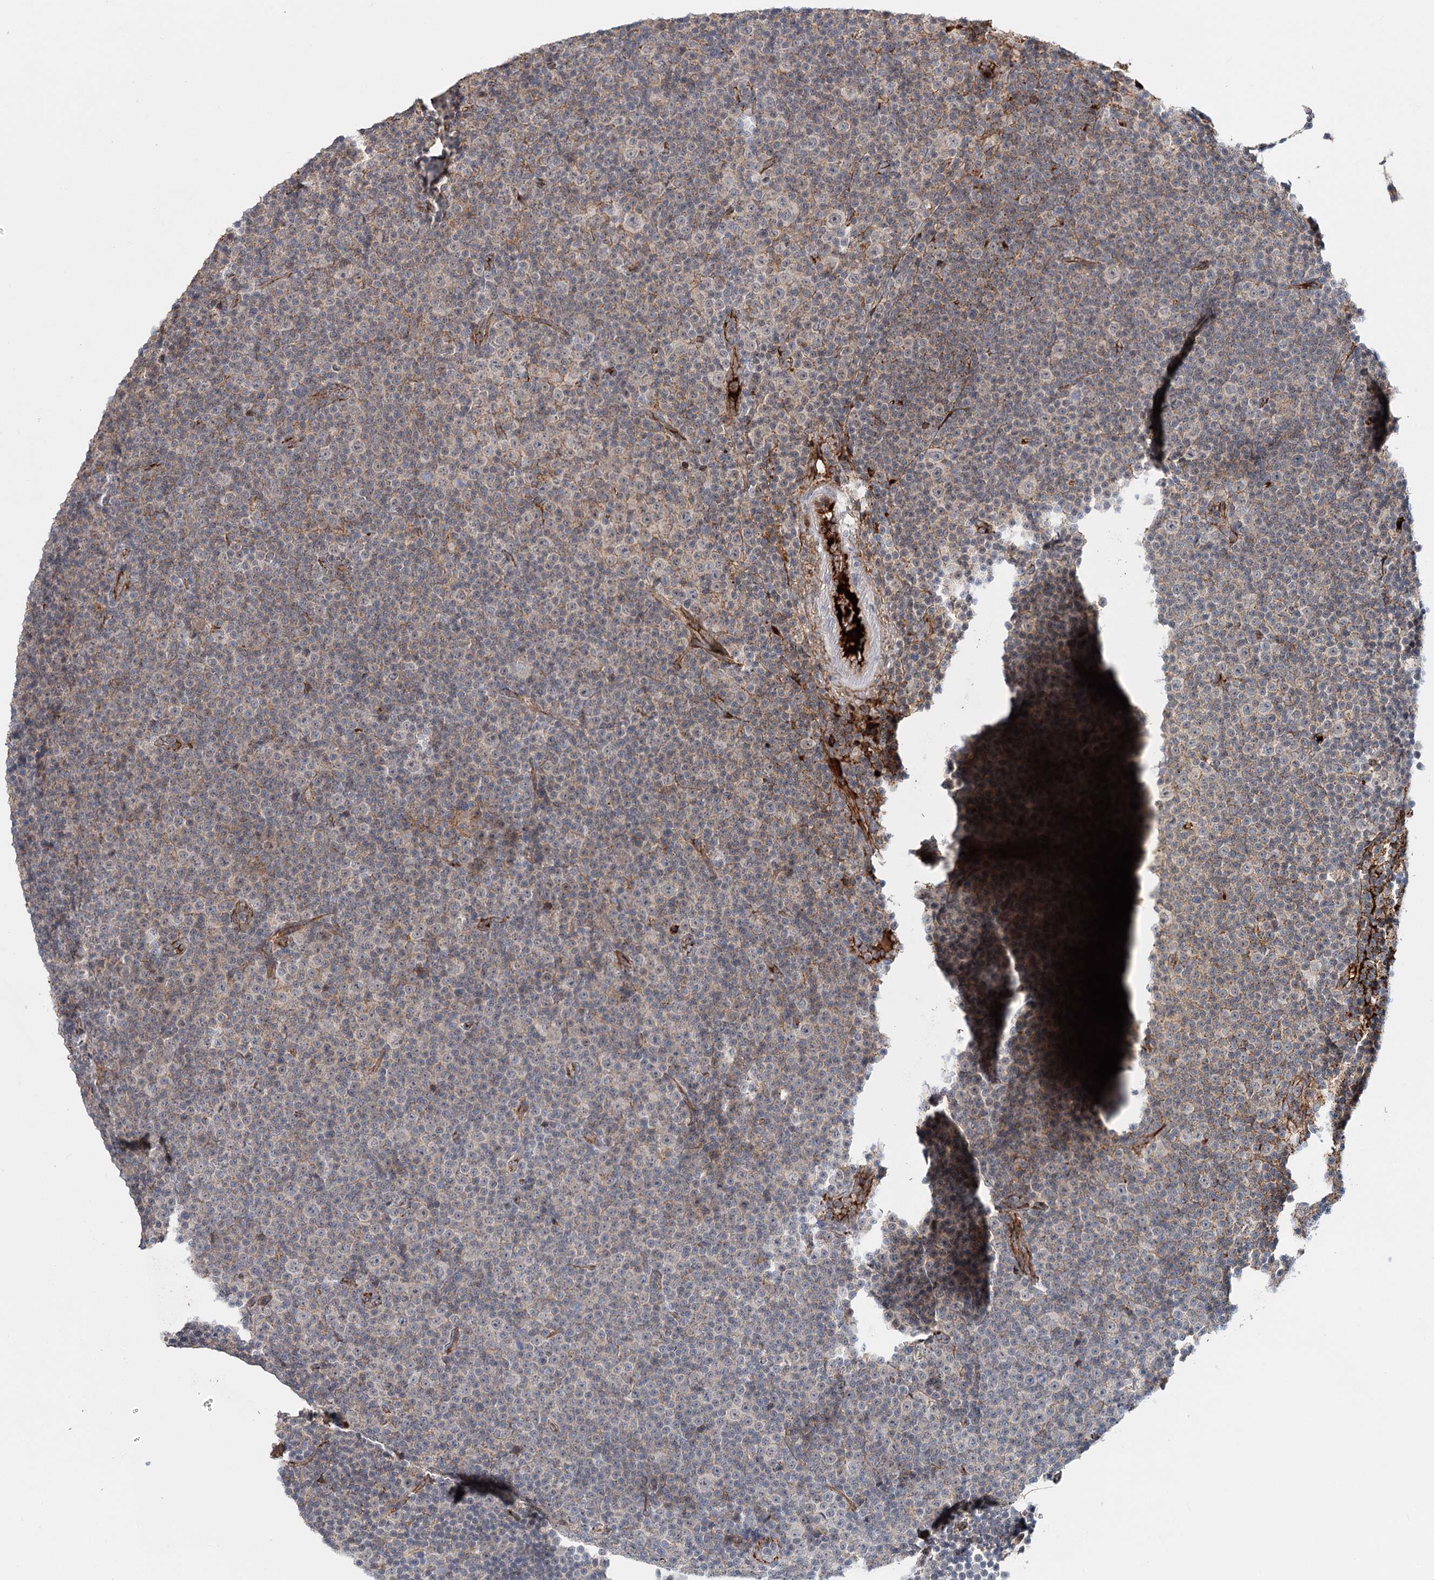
{"staining": {"intensity": "weak", "quantity": "<25%", "location": "cytoplasmic/membranous"}, "tissue": "lymphoma", "cell_type": "Tumor cells", "image_type": "cancer", "snomed": [{"axis": "morphology", "description": "Malignant lymphoma, non-Hodgkin's type, Low grade"}, {"axis": "topography", "description": "Lymph node"}], "caption": "Immunohistochemistry micrograph of neoplastic tissue: low-grade malignant lymphoma, non-Hodgkin's type stained with DAB (3,3'-diaminobenzidine) exhibits no significant protein staining in tumor cells.", "gene": "PKP4", "patient": {"sex": "female", "age": 67}}